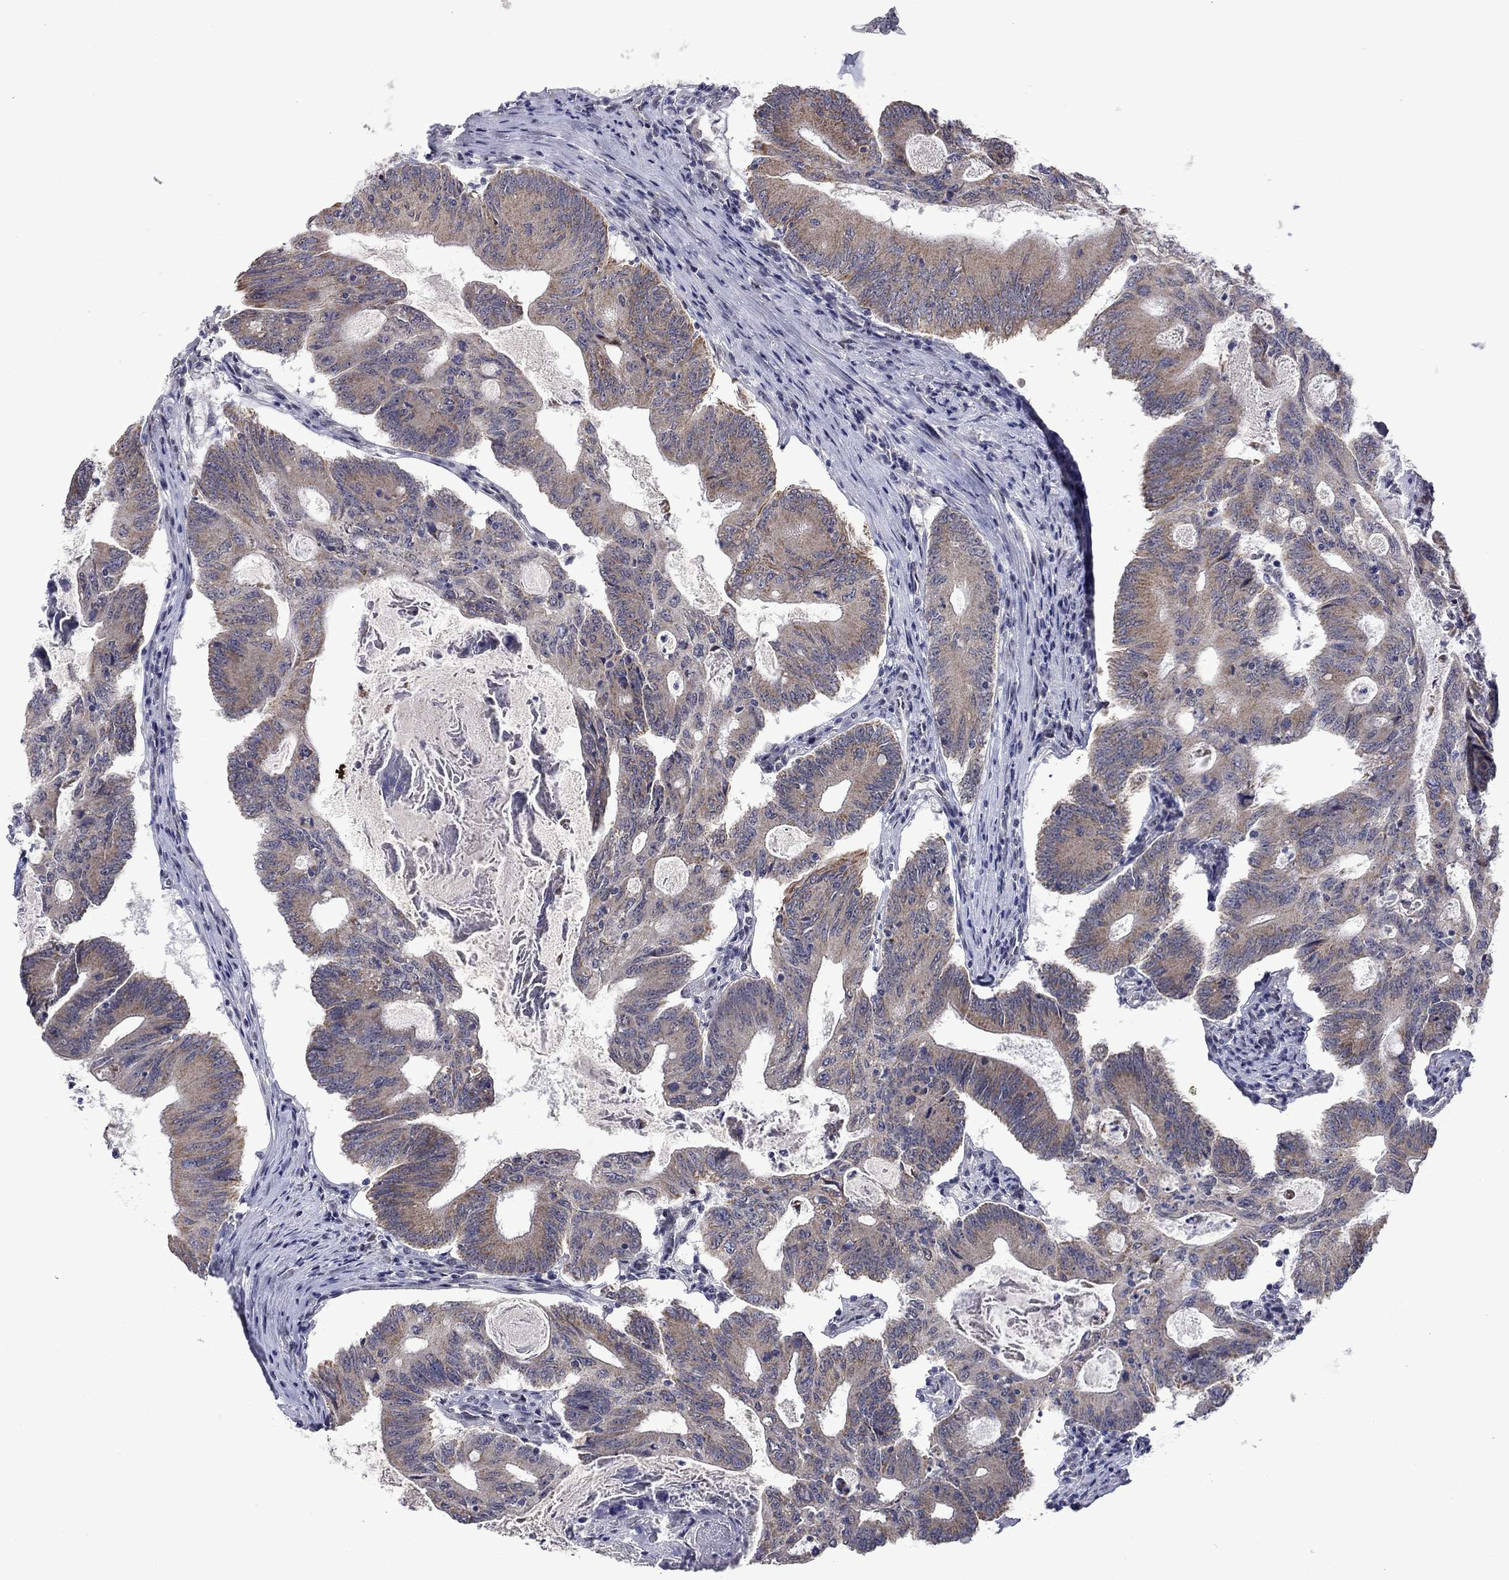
{"staining": {"intensity": "weak", "quantity": ">75%", "location": "cytoplasmic/membranous"}, "tissue": "colorectal cancer", "cell_type": "Tumor cells", "image_type": "cancer", "snomed": [{"axis": "morphology", "description": "Adenocarcinoma, NOS"}, {"axis": "topography", "description": "Colon"}], "caption": "Weak cytoplasmic/membranous protein expression is present in about >75% of tumor cells in colorectal cancer. (Brightfield microscopy of DAB IHC at high magnification).", "gene": "KCNJ16", "patient": {"sex": "female", "age": 70}}